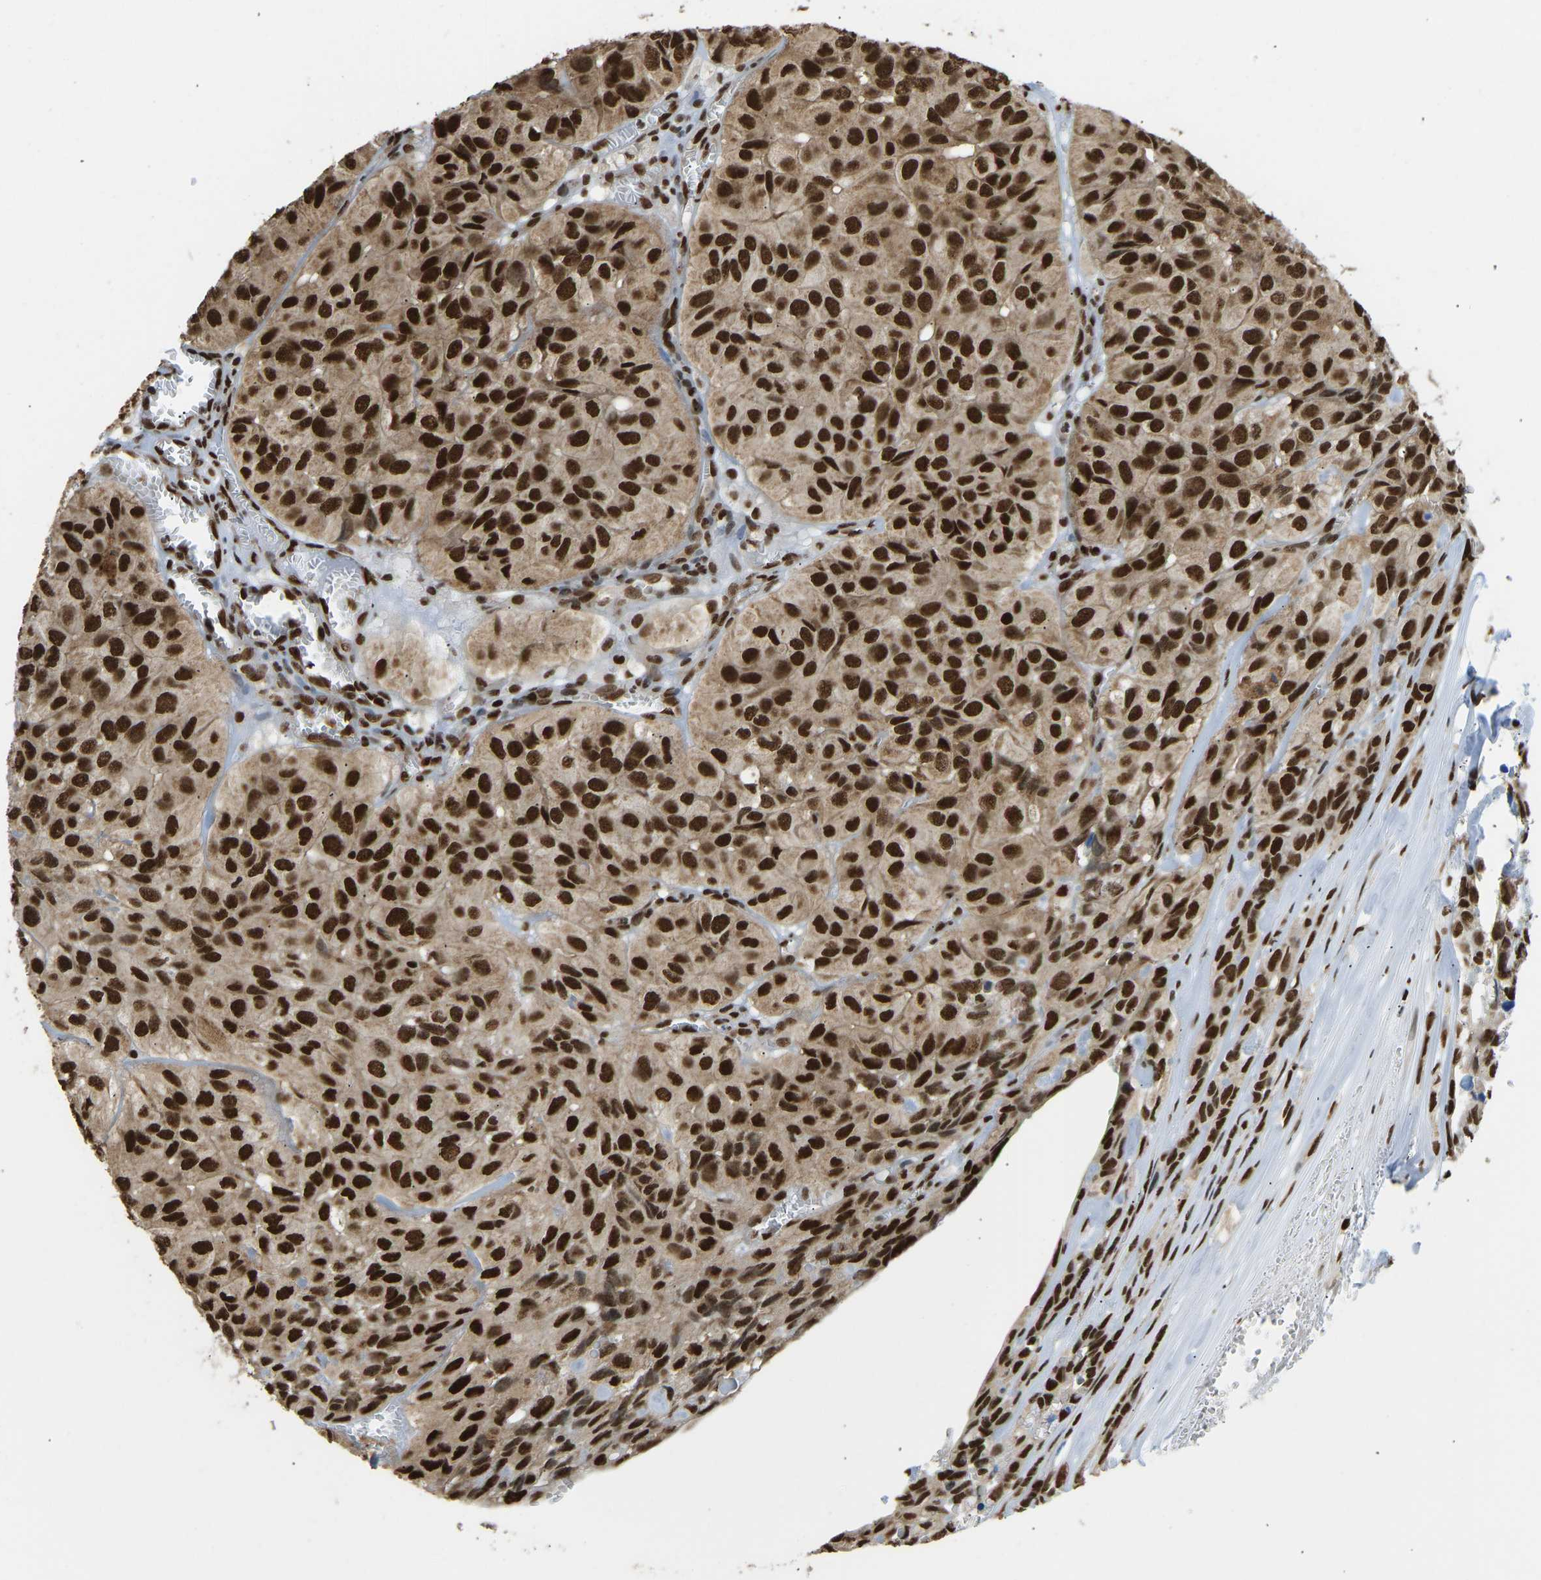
{"staining": {"intensity": "strong", "quantity": ">75%", "location": "cytoplasmic/membranous,nuclear"}, "tissue": "head and neck cancer", "cell_type": "Tumor cells", "image_type": "cancer", "snomed": [{"axis": "morphology", "description": "Adenocarcinoma, NOS"}, {"axis": "topography", "description": "Salivary gland, NOS"}, {"axis": "topography", "description": "Head-Neck"}], "caption": "Tumor cells show strong cytoplasmic/membranous and nuclear expression in about >75% of cells in head and neck cancer.", "gene": "ZSCAN20", "patient": {"sex": "female", "age": 76}}